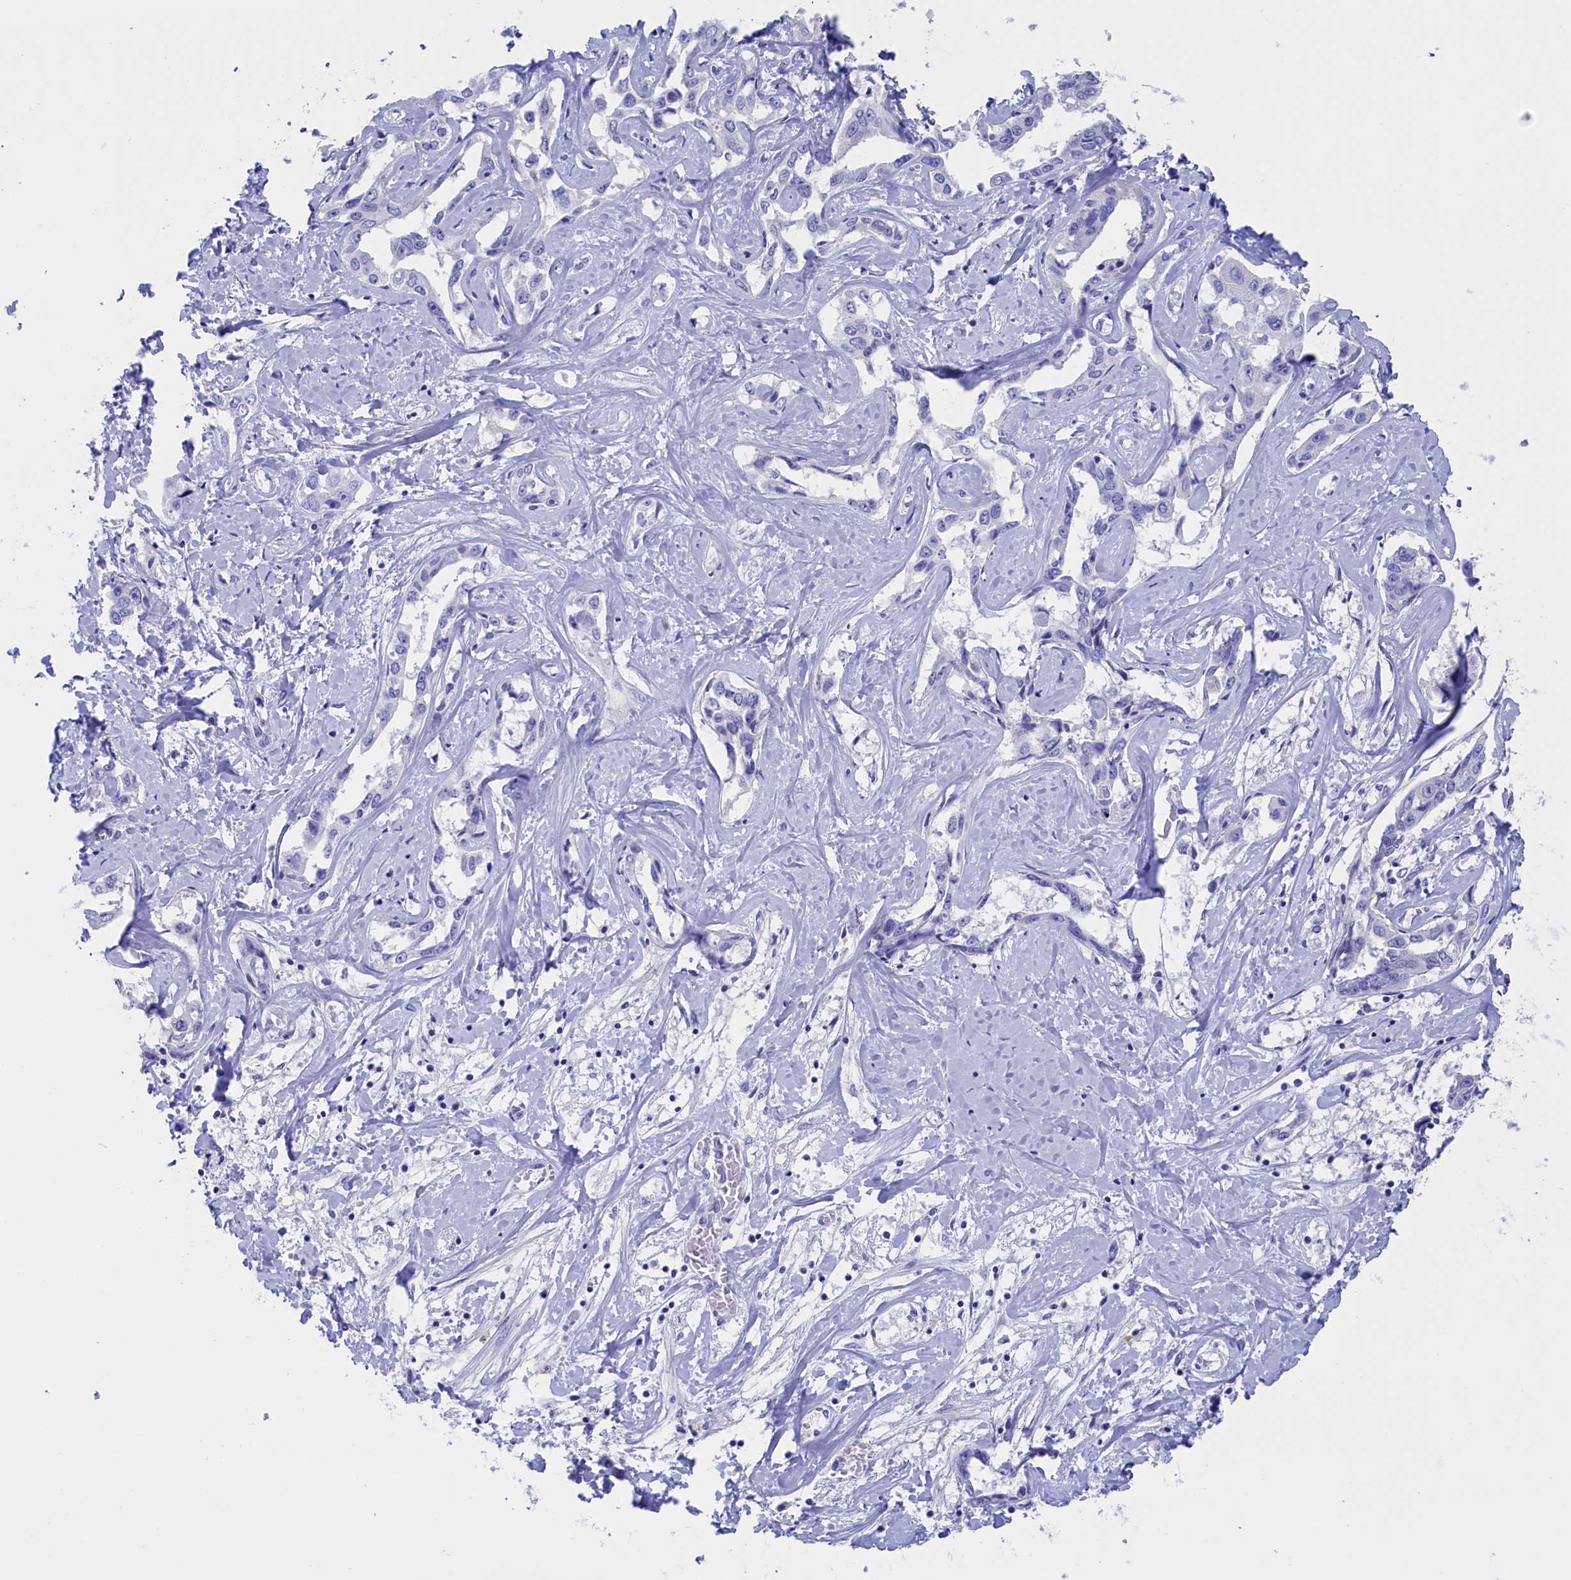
{"staining": {"intensity": "negative", "quantity": "none", "location": "none"}, "tissue": "liver cancer", "cell_type": "Tumor cells", "image_type": "cancer", "snomed": [{"axis": "morphology", "description": "Cholangiocarcinoma"}, {"axis": "topography", "description": "Liver"}], "caption": "The histopathology image displays no significant positivity in tumor cells of liver cancer (cholangiocarcinoma).", "gene": "VPS35L", "patient": {"sex": "male", "age": 59}}